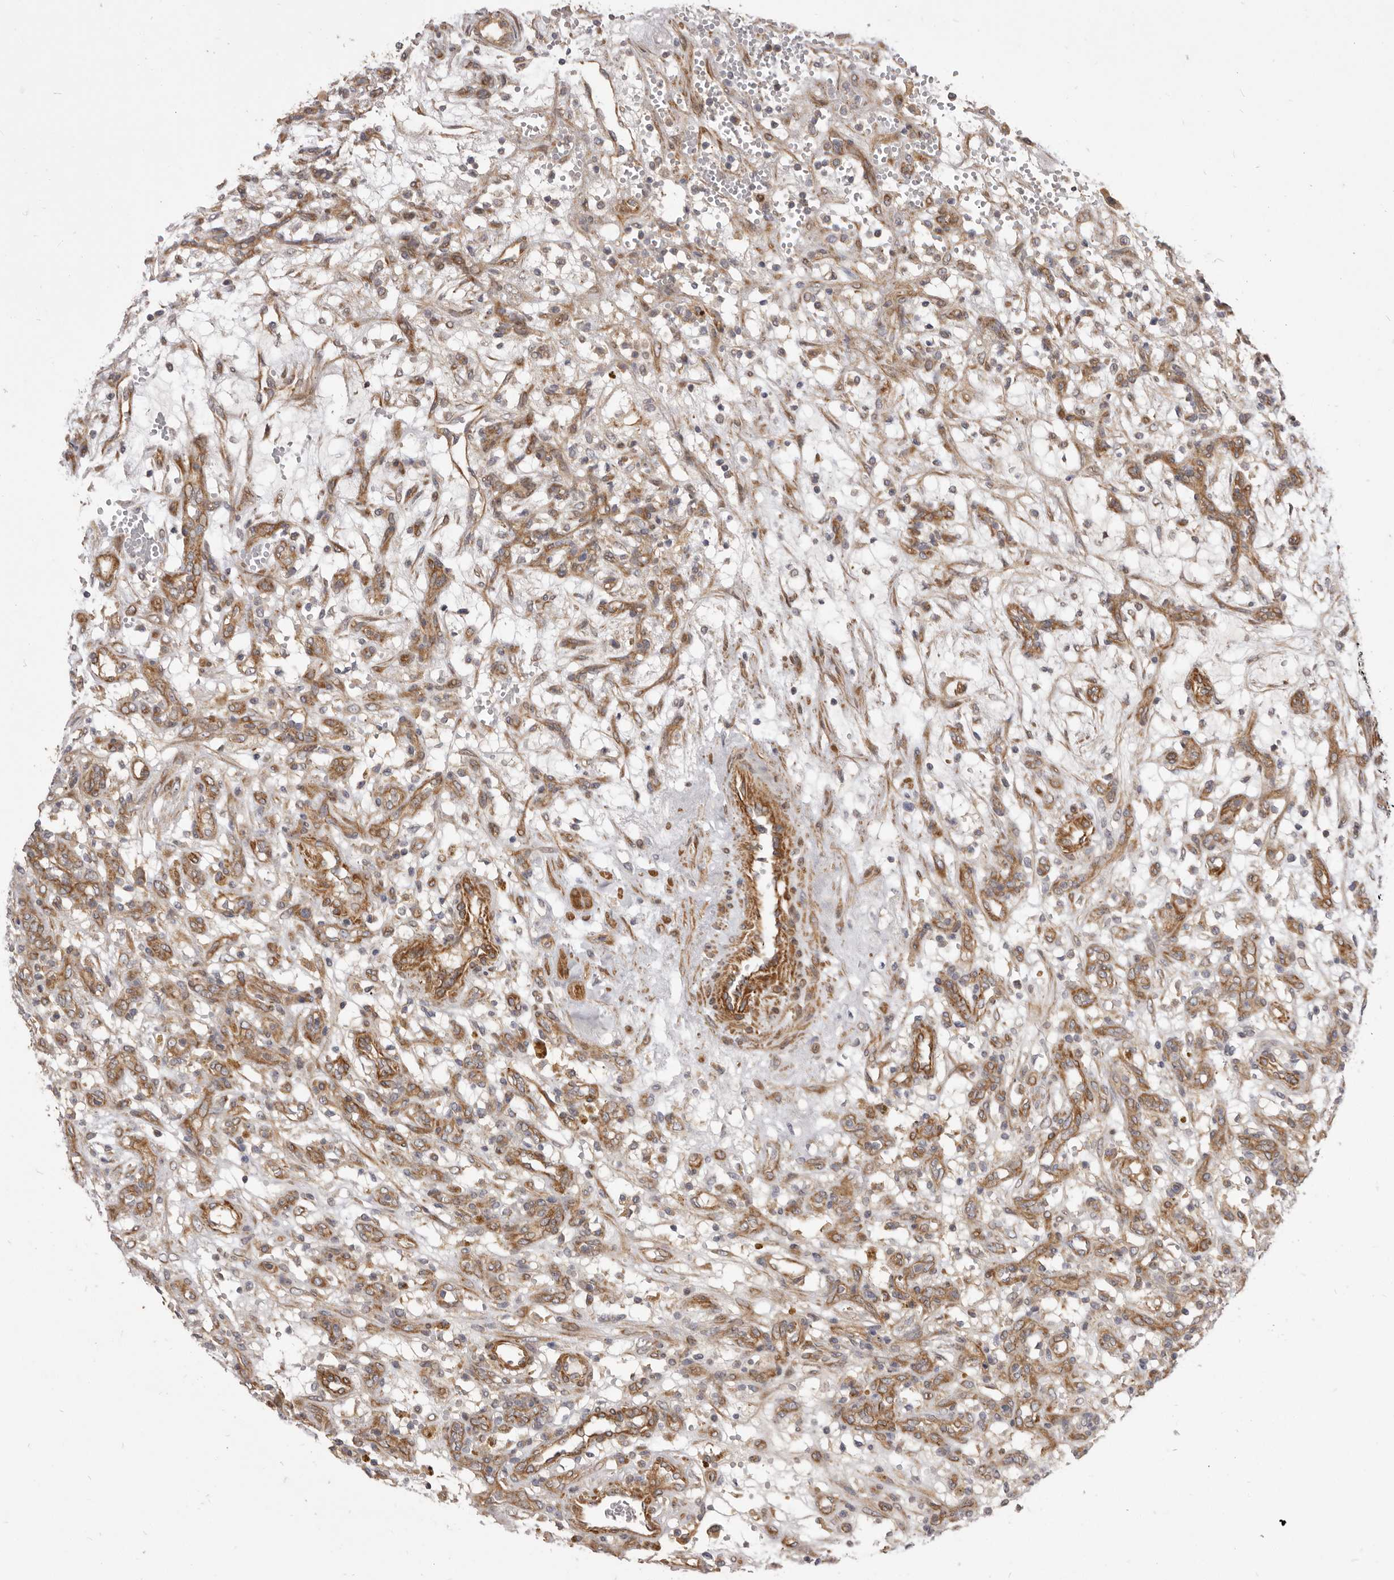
{"staining": {"intensity": "moderate", "quantity": ">75%", "location": "cytoplasmic/membranous"}, "tissue": "renal cancer", "cell_type": "Tumor cells", "image_type": "cancer", "snomed": [{"axis": "morphology", "description": "Adenocarcinoma, NOS"}, {"axis": "topography", "description": "Kidney"}], "caption": "A medium amount of moderate cytoplasmic/membranous expression is present in about >75% of tumor cells in renal cancer (adenocarcinoma) tissue.", "gene": "VPS45", "patient": {"sex": "female", "age": 57}}